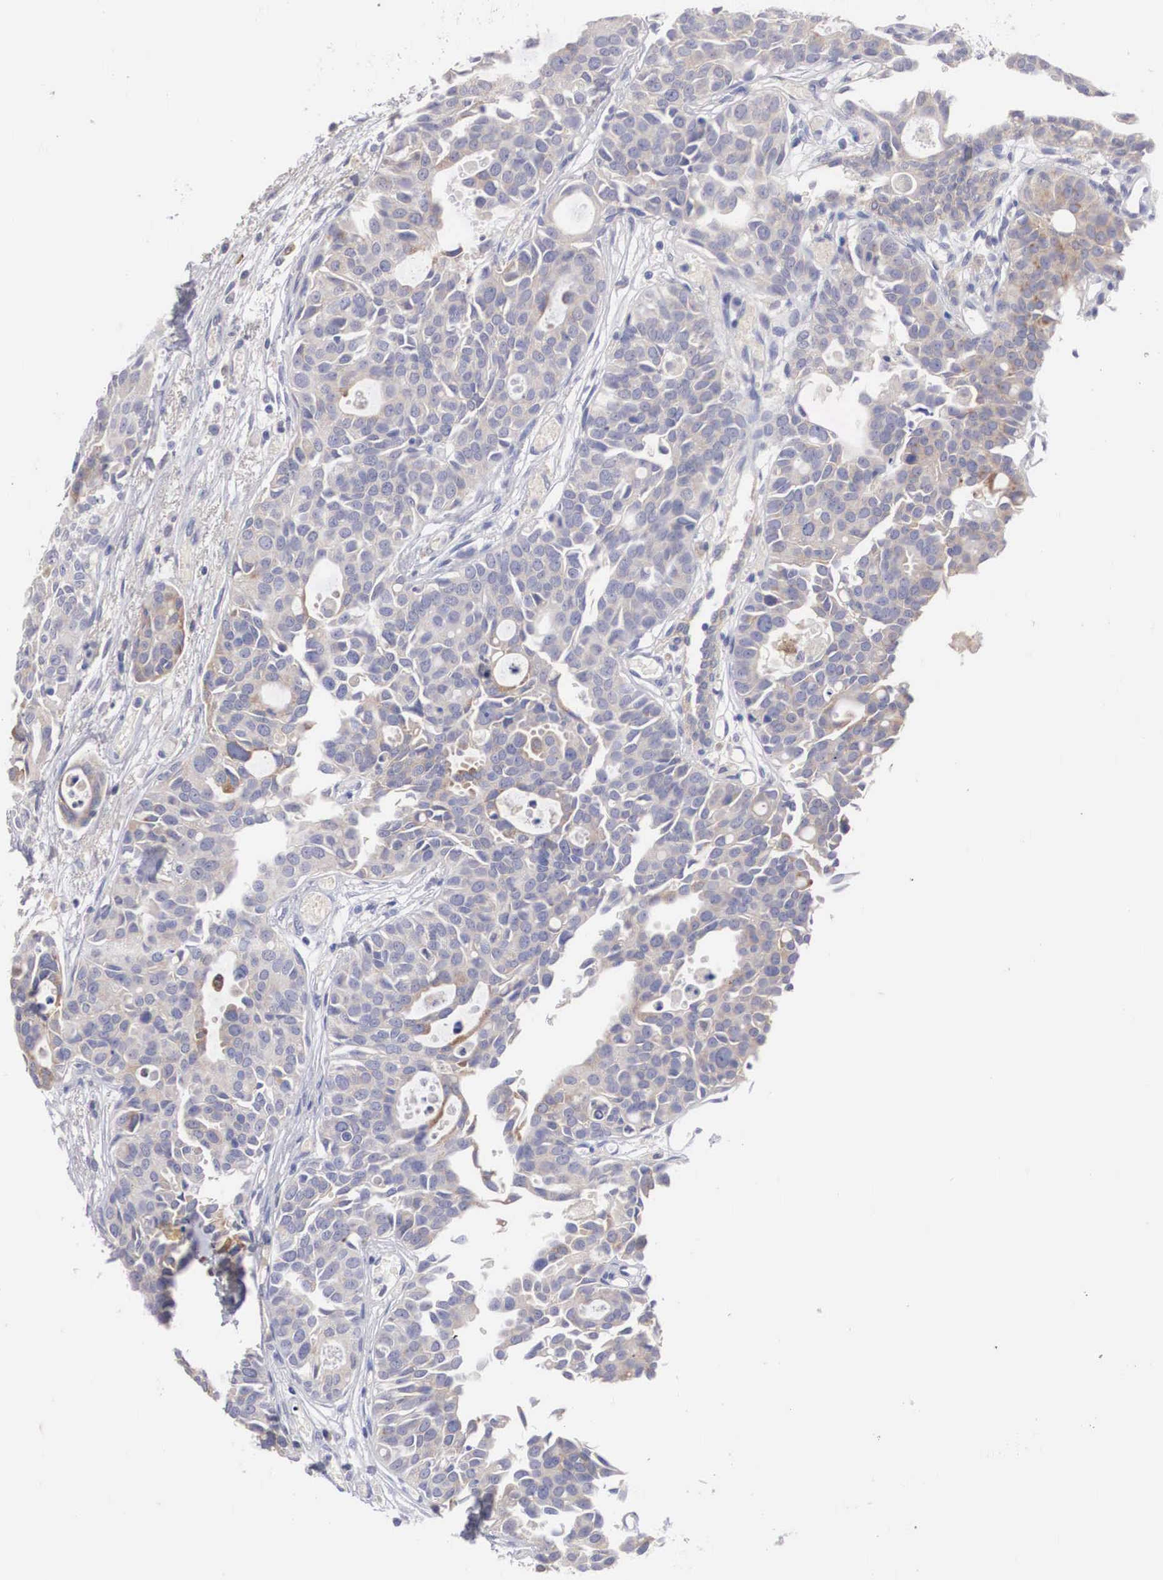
{"staining": {"intensity": "moderate", "quantity": "25%-75%", "location": "cytoplasmic/membranous"}, "tissue": "urothelial cancer", "cell_type": "Tumor cells", "image_type": "cancer", "snomed": [{"axis": "morphology", "description": "Urothelial carcinoma, High grade"}, {"axis": "topography", "description": "Urinary bladder"}], "caption": "Urothelial cancer stained with a brown dye reveals moderate cytoplasmic/membranous positive staining in approximately 25%-75% of tumor cells.", "gene": "ABHD4", "patient": {"sex": "male", "age": 78}}